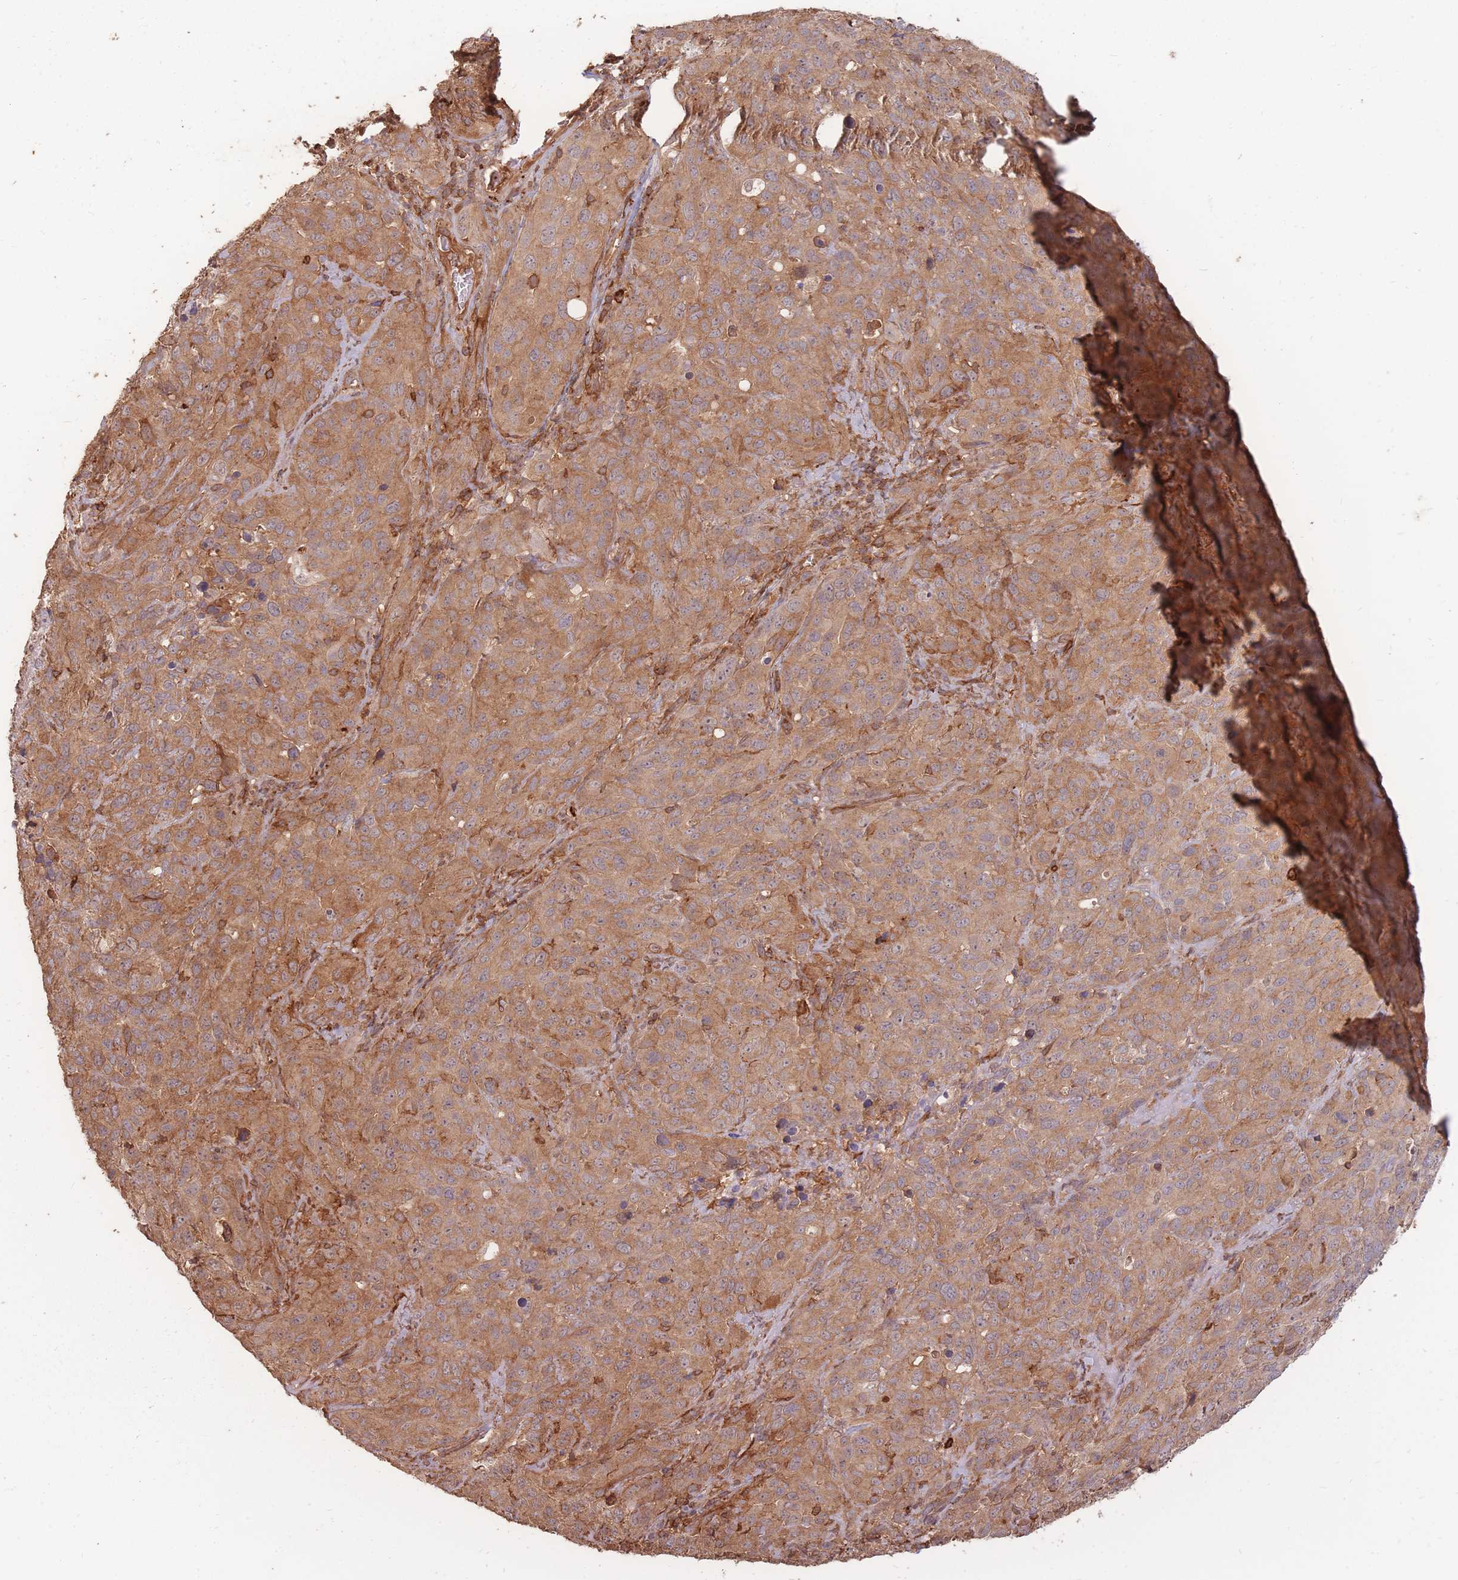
{"staining": {"intensity": "strong", "quantity": ">75%", "location": "cytoplasmic/membranous"}, "tissue": "cervical cancer", "cell_type": "Tumor cells", "image_type": "cancer", "snomed": [{"axis": "morphology", "description": "Squamous cell carcinoma, NOS"}, {"axis": "topography", "description": "Cervix"}], "caption": "Cervical squamous cell carcinoma stained for a protein (brown) reveals strong cytoplasmic/membranous positive staining in approximately >75% of tumor cells.", "gene": "PLS3", "patient": {"sex": "female", "age": 51}}